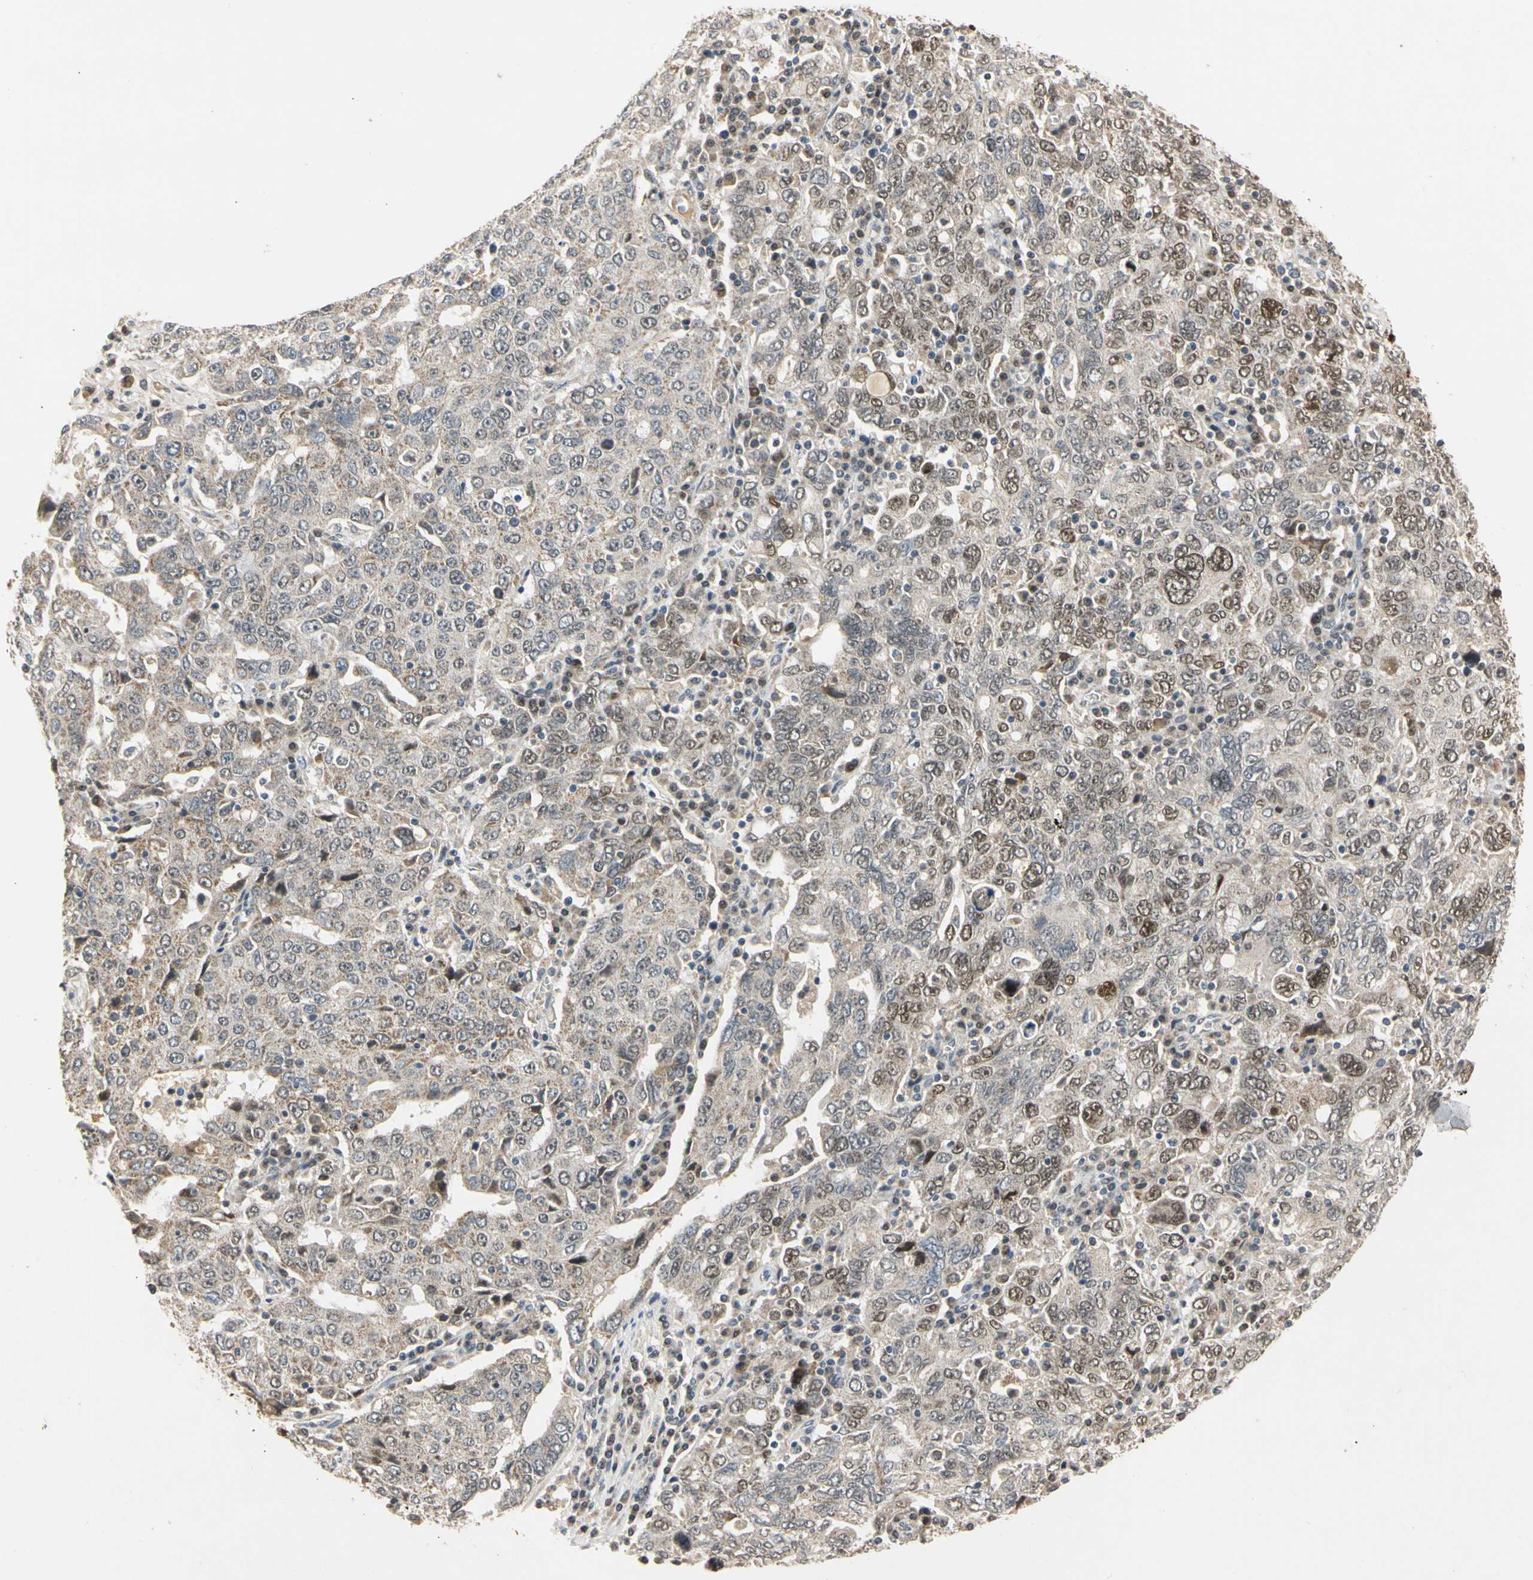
{"staining": {"intensity": "weak", "quantity": "25%-75%", "location": "cytoplasmic/membranous,nuclear"}, "tissue": "ovarian cancer", "cell_type": "Tumor cells", "image_type": "cancer", "snomed": [{"axis": "morphology", "description": "Carcinoma, endometroid"}, {"axis": "topography", "description": "Ovary"}], "caption": "Immunohistochemical staining of ovarian endometroid carcinoma reveals weak cytoplasmic/membranous and nuclear protein staining in about 25%-75% of tumor cells.", "gene": "RIOX2", "patient": {"sex": "female", "age": 62}}